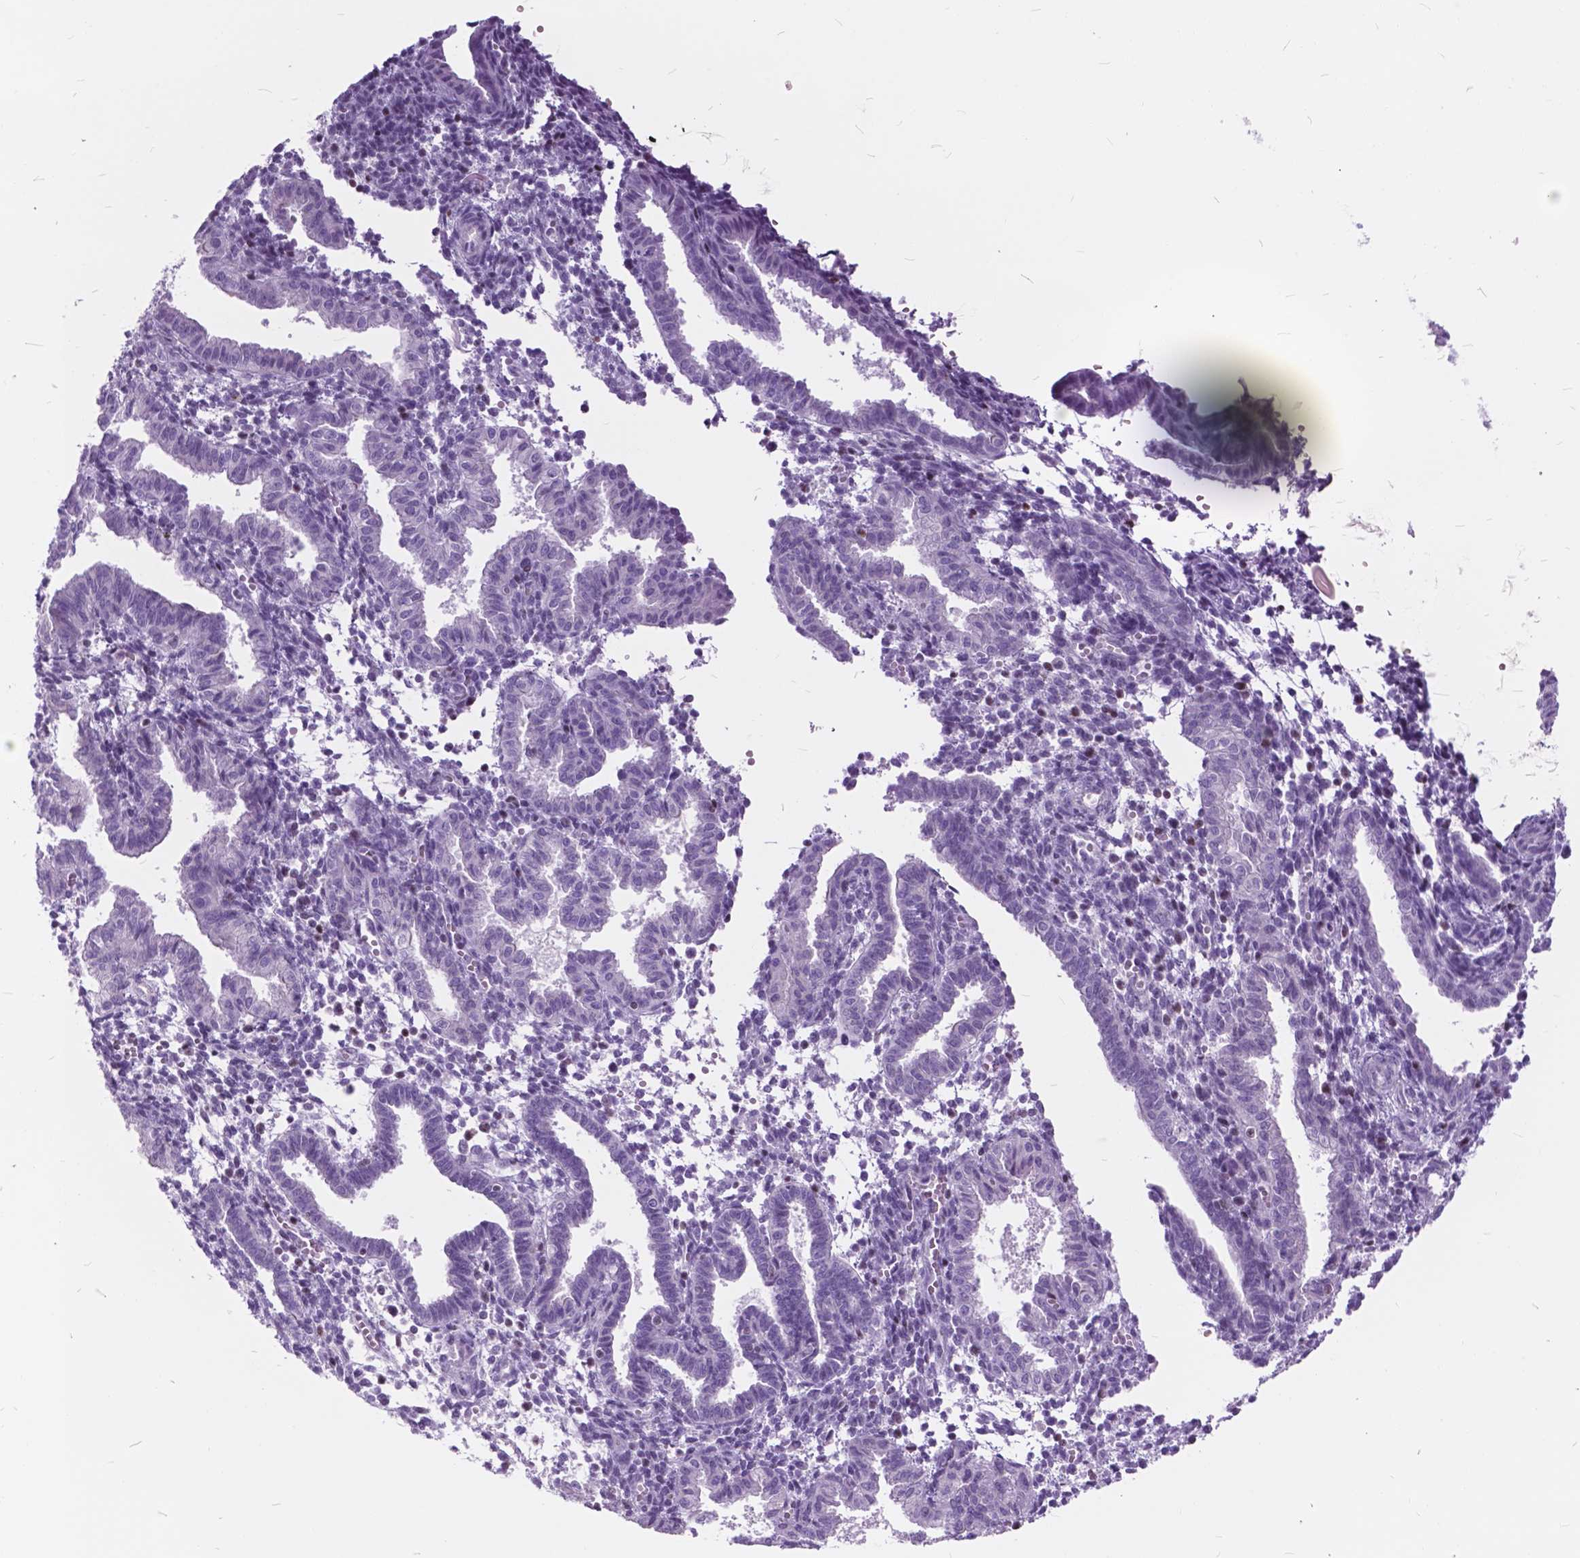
{"staining": {"intensity": "moderate", "quantity": "<25%", "location": "nuclear"}, "tissue": "endometrium", "cell_type": "Cells in endometrial stroma", "image_type": "normal", "snomed": [{"axis": "morphology", "description": "Normal tissue, NOS"}, {"axis": "topography", "description": "Endometrium"}], "caption": "Immunohistochemical staining of benign endometrium shows low levels of moderate nuclear expression in approximately <25% of cells in endometrial stroma. The staining is performed using DAB (3,3'-diaminobenzidine) brown chromogen to label protein expression. The nuclei are counter-stained blue using hematoxylin.", "gene": "SP140", "patient": {"sex": "female", "age": 37}}